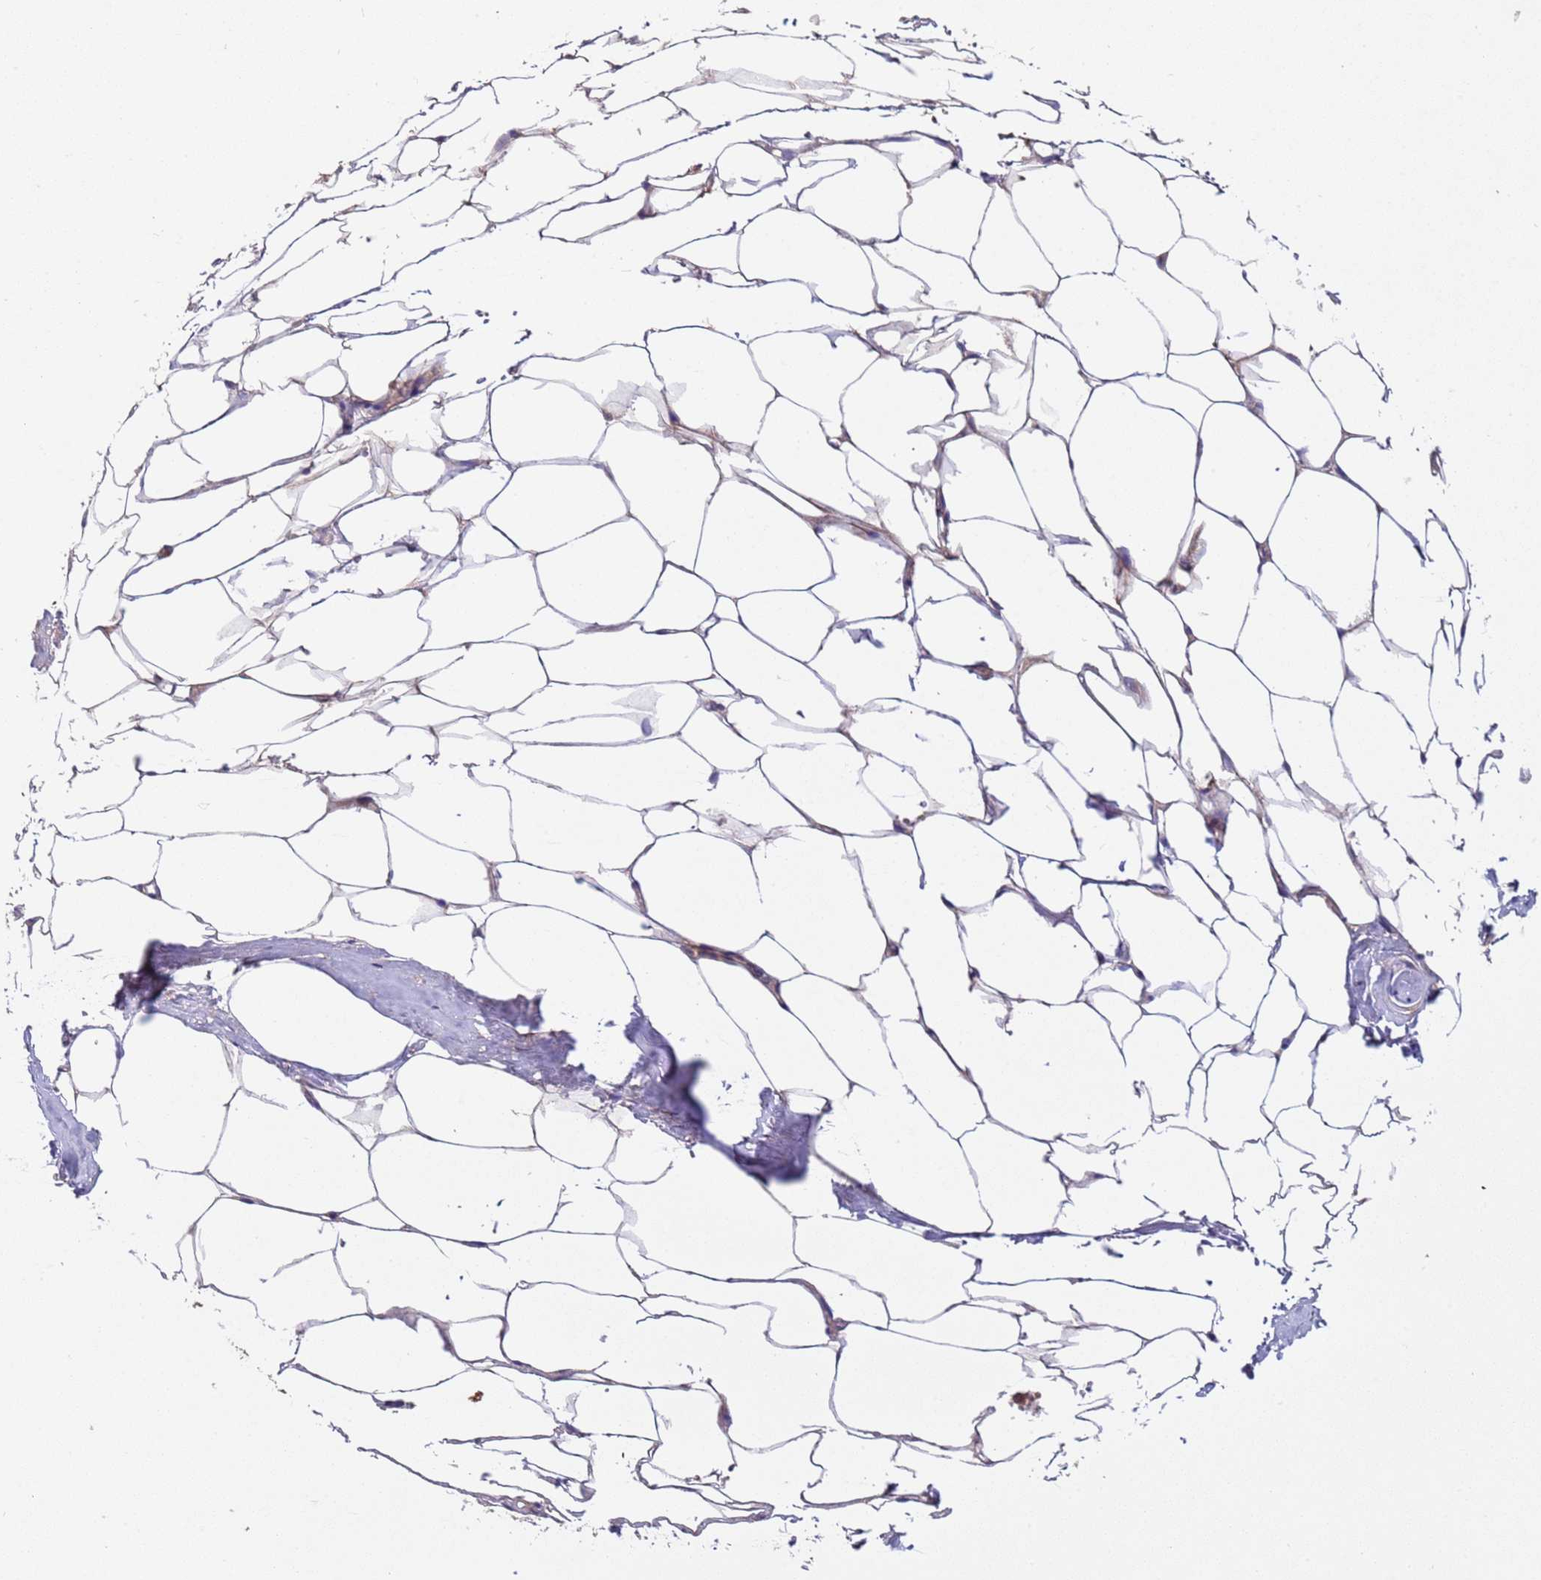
{"staining": {"intensity": "weak", "quantity": "<25%", "location": "cytoplasmic/membranous"}, "tissue": "adipose tissue", "cell_type": "Adipocytes", "image_type": "normal", "snomed": [{"axis": "morphology", "description": "Normal tissue, NOS"}, {"axis": "morphology", "description": "Adenocarcinoma, Low grade"}, {"axis": "topography", "description": "Prostate"}, {"axis": "topography", "description": "Peripheral nerve tissue"}], "caption": "IHC histopathology image of benign adipose tissue: human adipose tissue stained with DAB demonstrates no significant protein expression in adipocytes.", "gene": "ACAD8", "patient": {"sex": "male", "age": 63}}